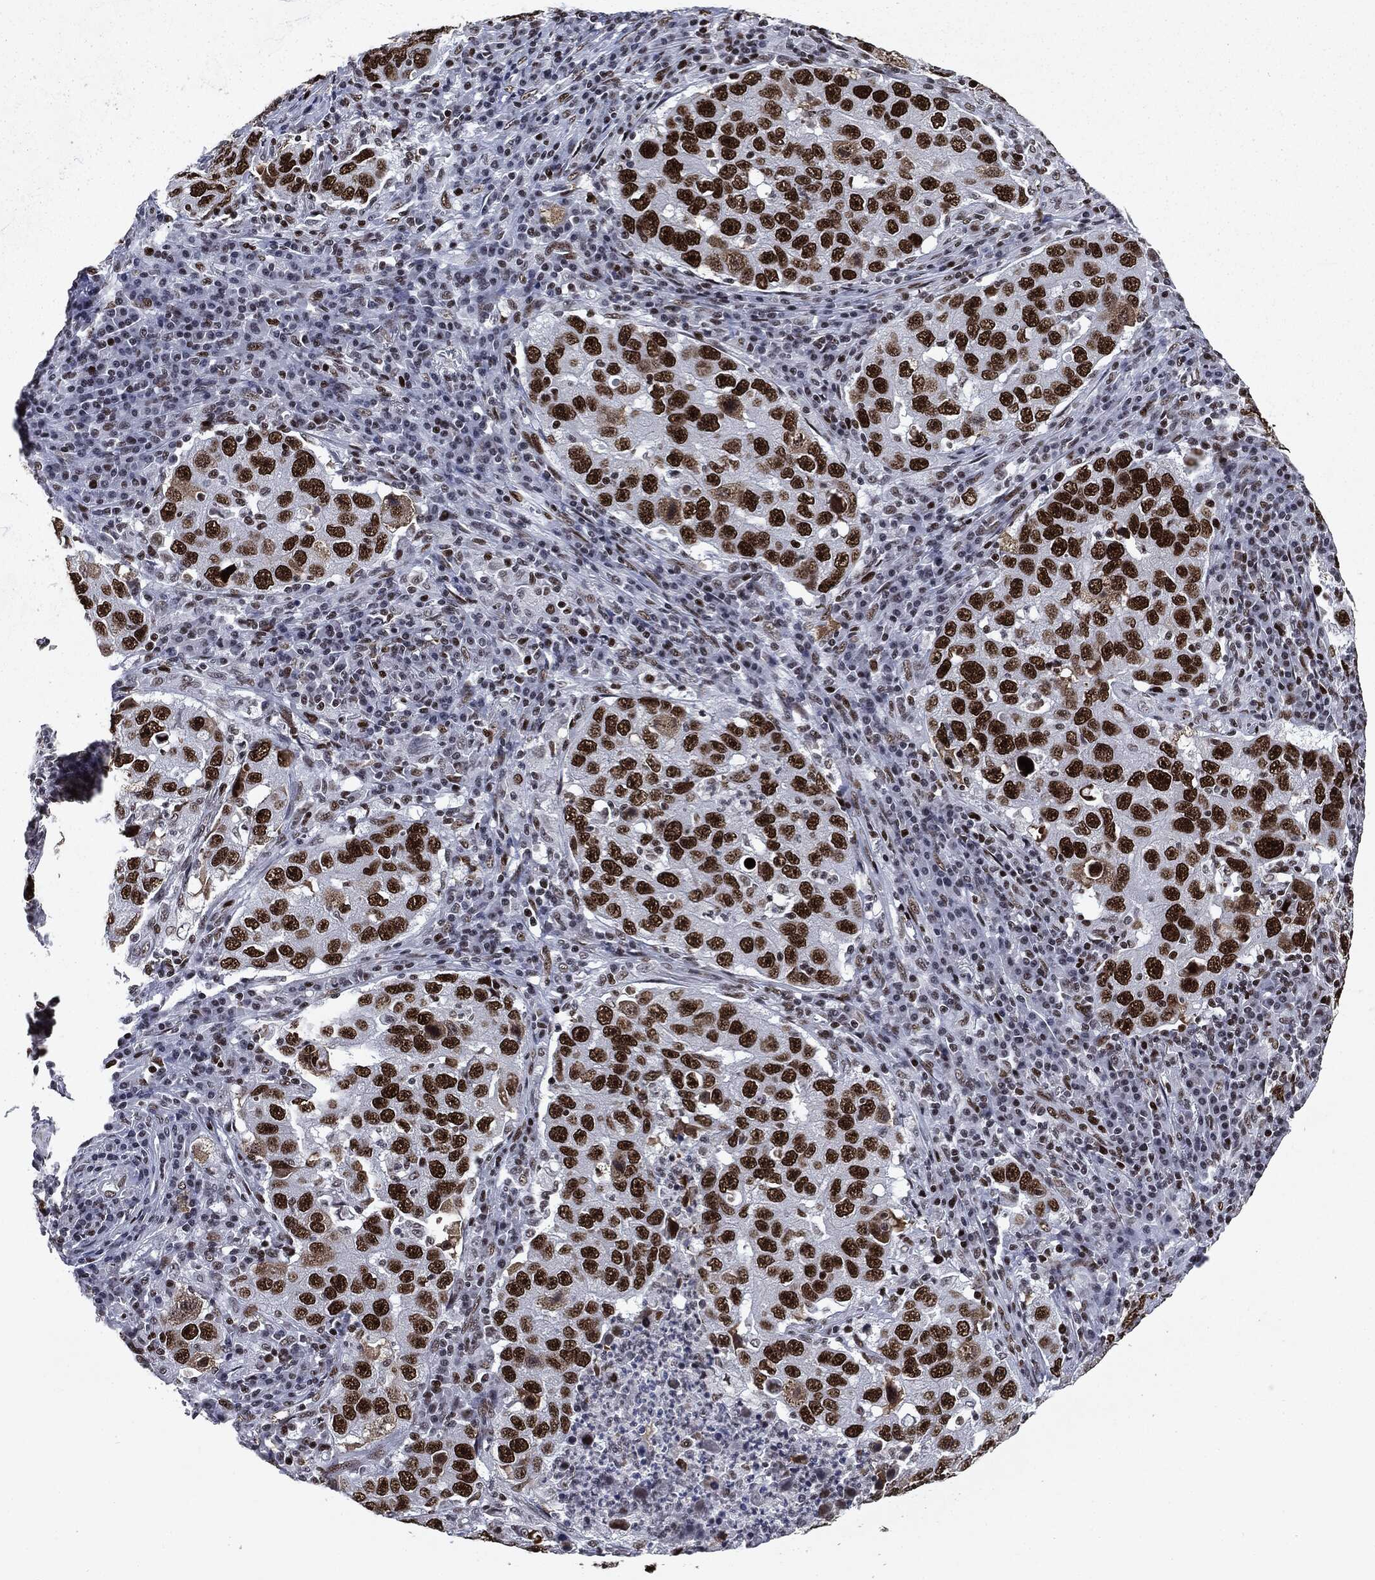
{"staining": {"intensity": "strong", "quantity": ">75%", "location": "nuclear"}, "tissue": "lung cancer", "cell_type": "Tumor cells", "image_type": "cancer", "snomed": [{"axis": "morphology", "description": "Adenocarcinoma, NOS"}, {"axis": "topography", "description": "Lung"}], "caption": "IHC micrograph of human lung cancer stained for a protein (brown), which demonstrates high levels of strong nuclear staining in approximately >75% of tumor cells.", "gene": "MSH2", "patient": {"sex": "male", "age": 73}}